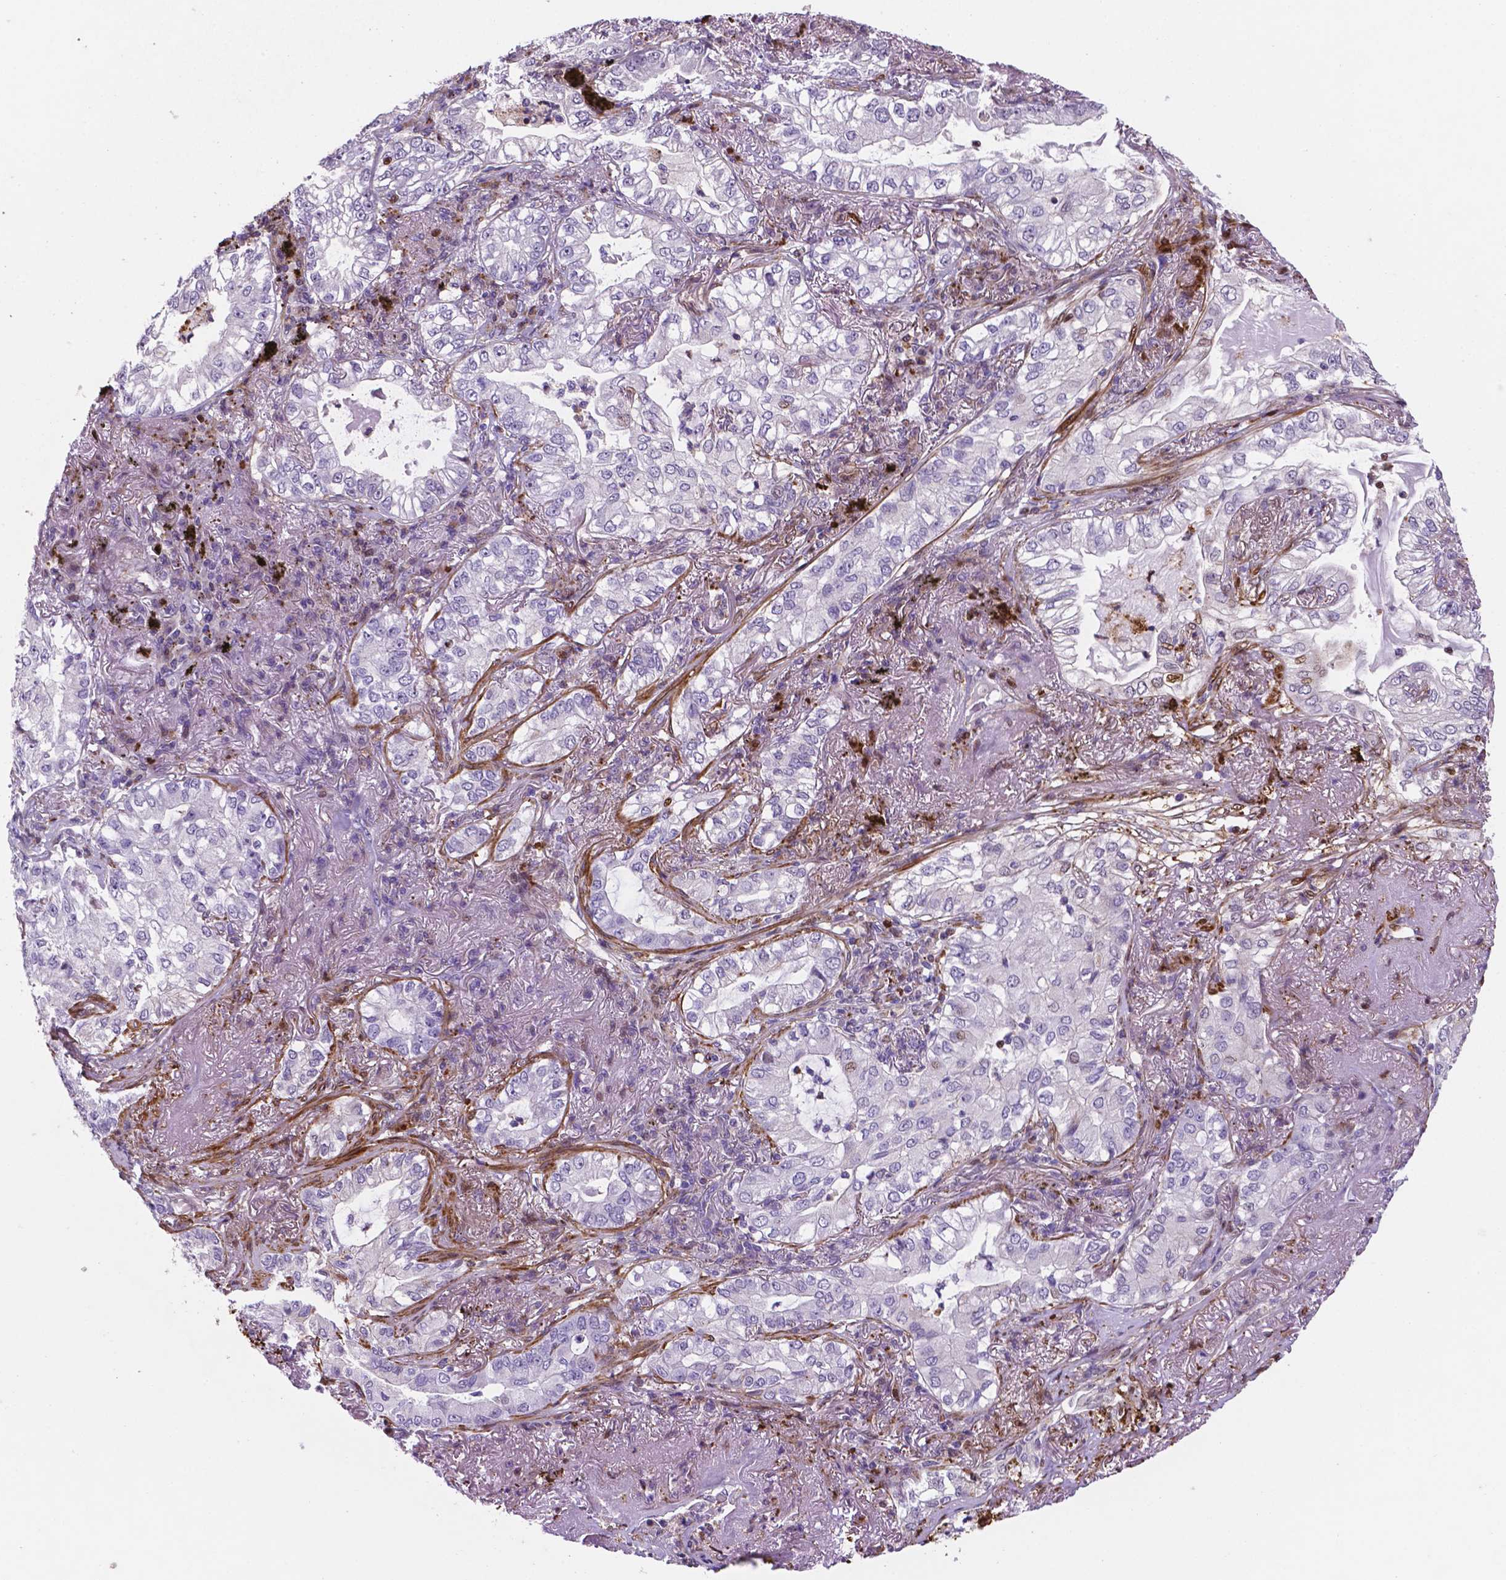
{"staining": {"intensity": "negative", "quantity": "none", "location": "none"}, "tissue": "lung cancer", "cell_type": "Tumor cells", "image_type": "cancer", "snomed": [{"axis": "morphology", "description": "Adenocarcinoma, NOS"}, {"axis": "topography", "description": "Lung"}], "caption": "This is an immunohistochemistry (IHC) photomicrograph of human lung cancer (adenocarcinoma). There is no expression in tumor cells.", "gene": "TM4SF20", "patient": {"sex": "female", "age": 73}}